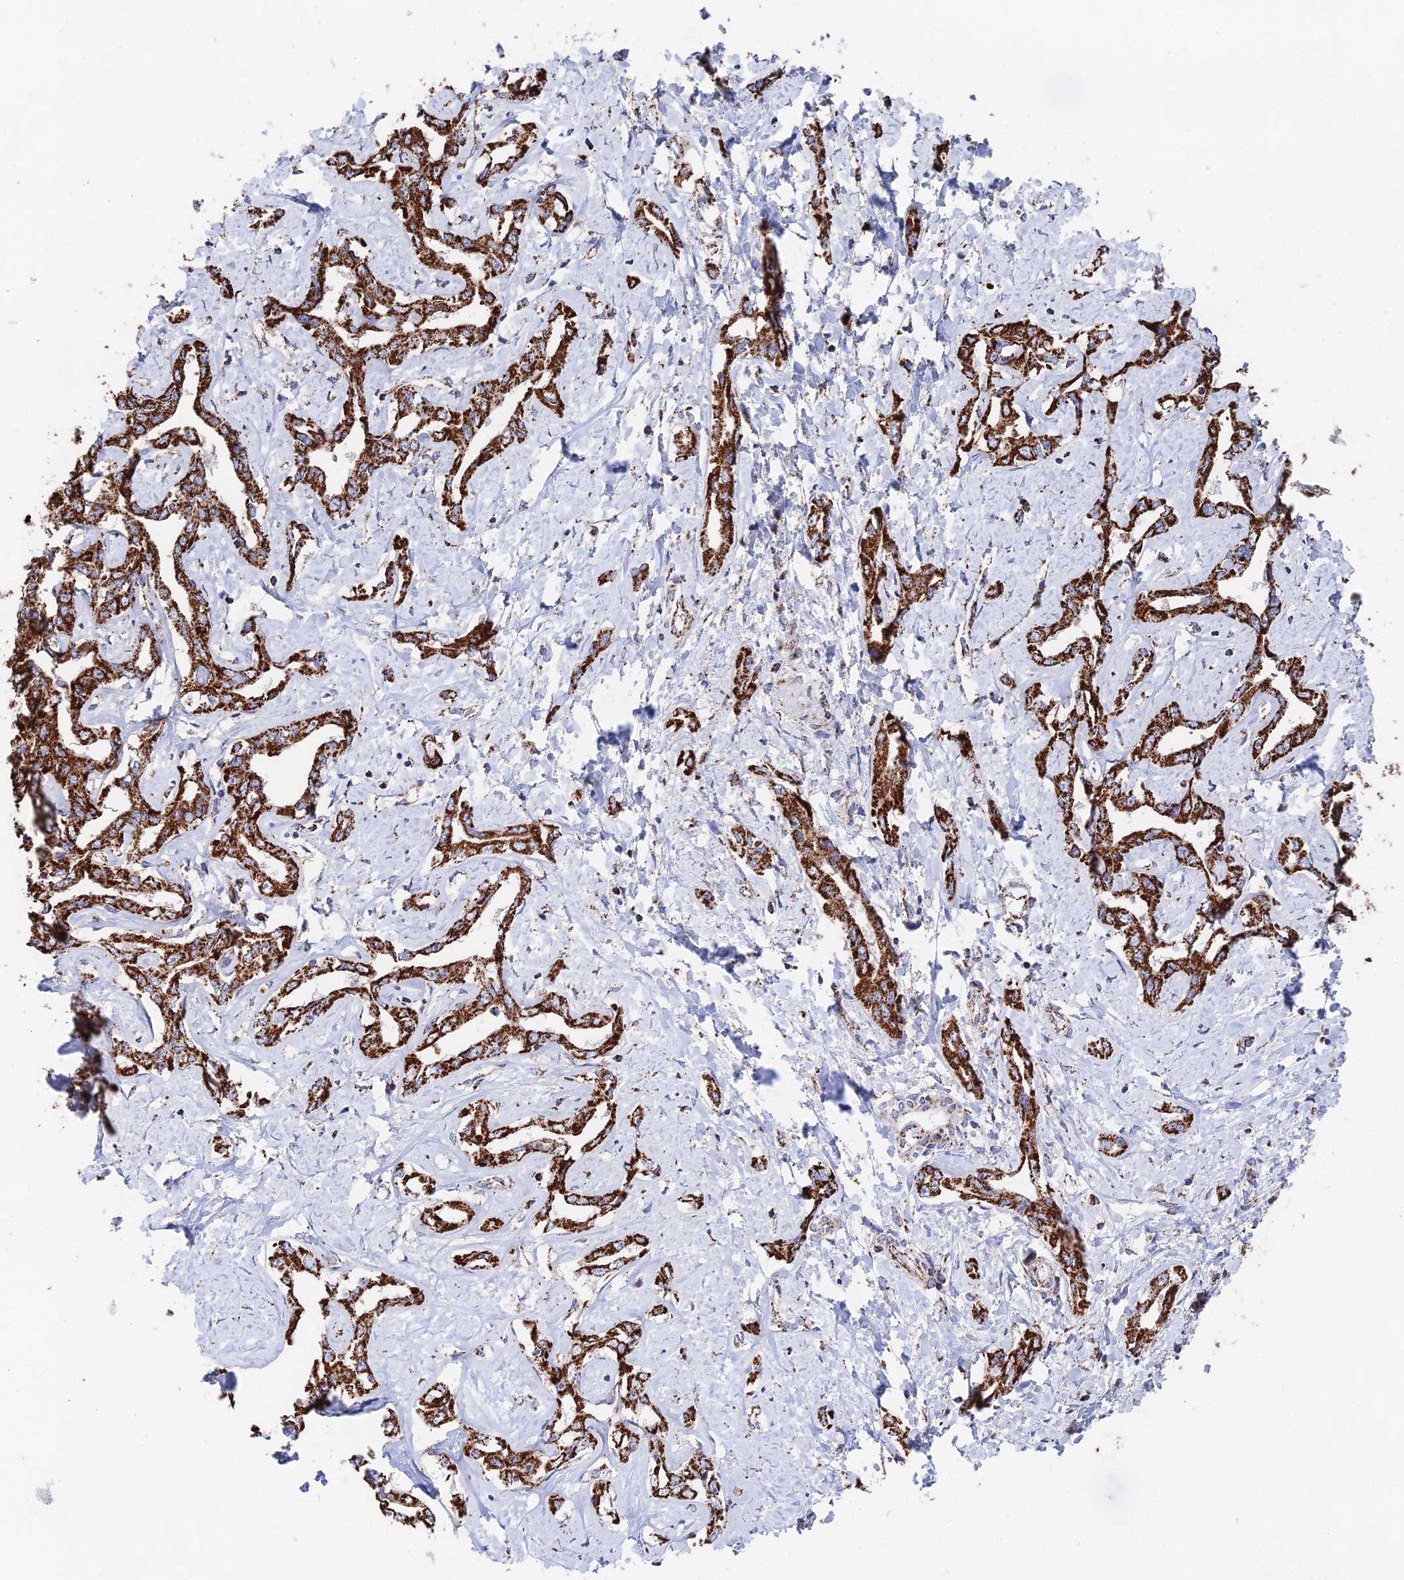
{"staining": {"intensity": "strong", "quantity": ">75%", "location": "cytoplasmic/membranous"}, "tissue": "liver cancer", "cell_type": "Tumor cells", "image_type": "cancer", "snomed": [{"axis": "morphology", "description": "Cholangiocarcinoma"}, {"axis": "topography", "description": "Liver"}], "caption": "Protein analysis of liver cancer (cholangiocarcinoma) tissue shows strong cytoplasmic/membranous expression in approximately >75% of tumor cells.", "gene": "HAUS8", "patient": {"sex": "male", "age": 59}}